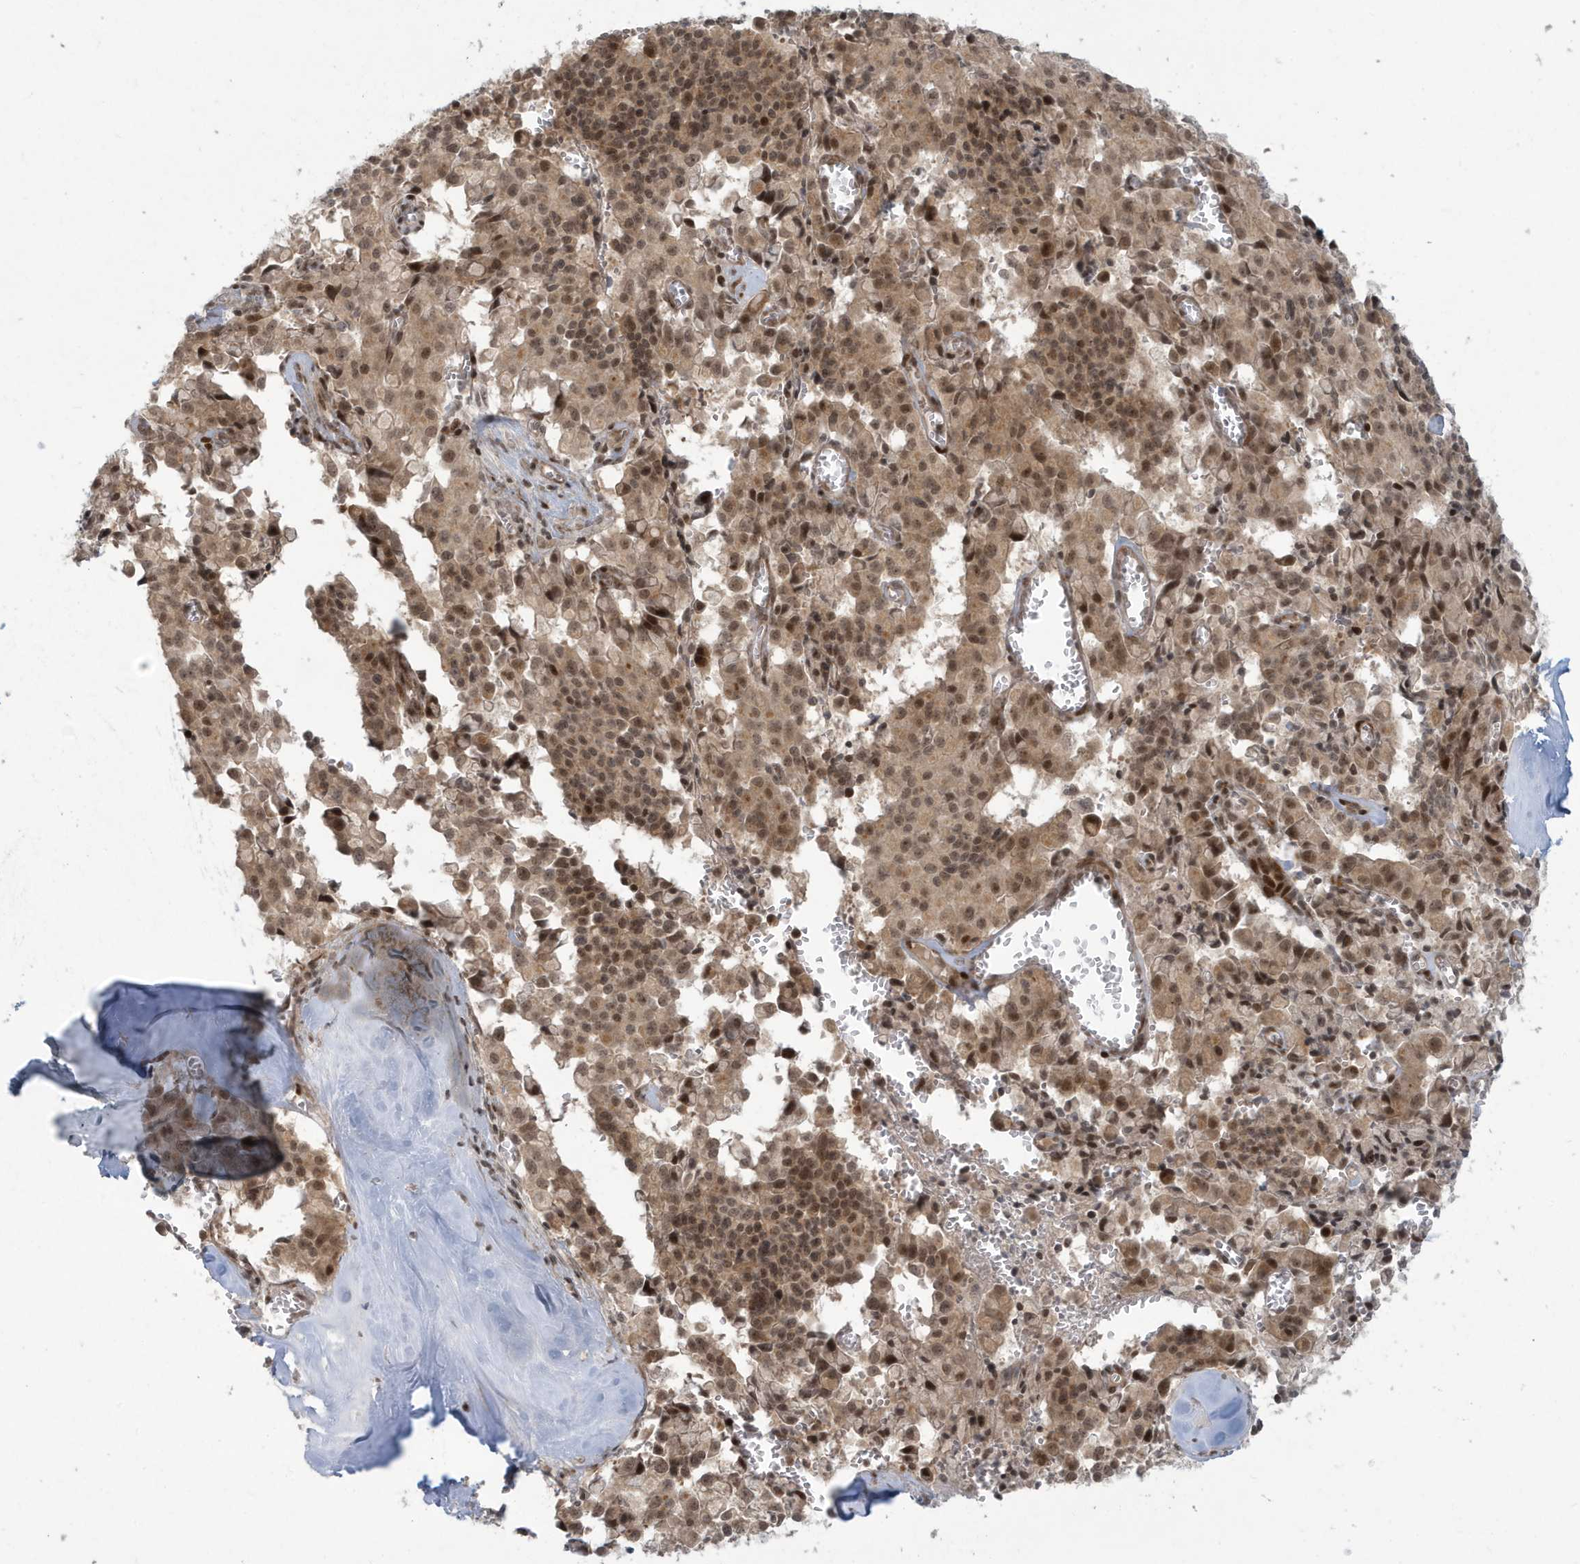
{"staining": {"intensity": "moderate", "quantity": ">75%", "location": "cytoplasmic/membranous,nuclear"}, "tissue": "pancreatic cancer", "cell_type": "Tumor cells", "image_type": "cancer", "snomed": [{"axis": "morphology", "description": "Adenocarcinoma, NOS"}, {"axis": "topography", "description": "Pancreas"}], "caption": "A medium amount of moderate cytoplasmic/membranous and nuclear positivity is identified in approximately >75% of tumor cells in pancreatic adenocarcinoma tissue.", "gene": "C1orf52", "patient": {"sex": "male", "age": 65}}